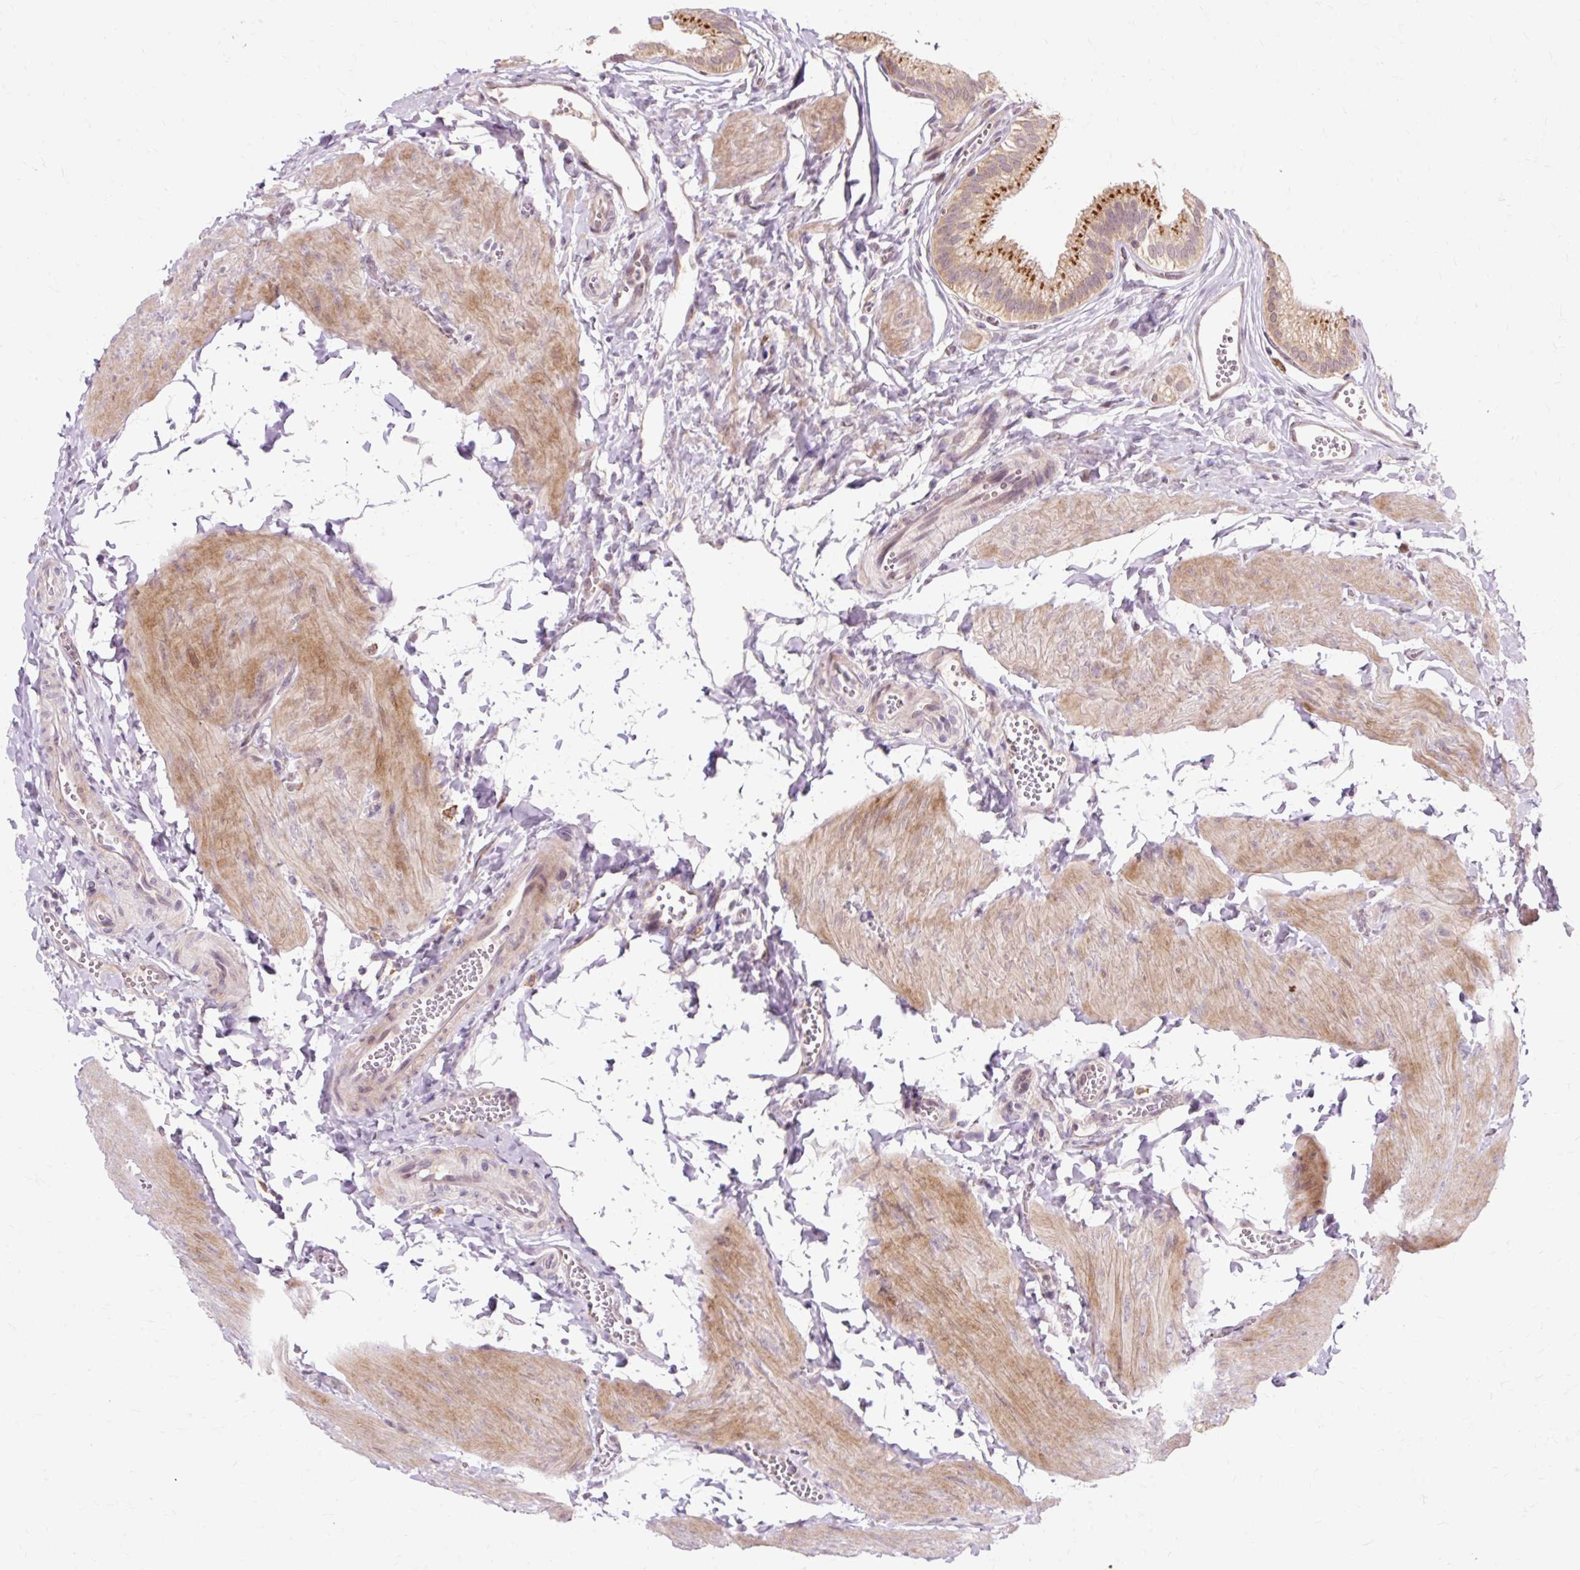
{"staining": {"intensity": "strong", "quantity": "25%-75%", "location": "cytoplasmic/membranous"}, "tissue": "gallbladder", "cell_type": "Glandular cells", "image_type": "normal", "snomed": [{"axis": "morphology", "description": "Normal tissue, NOS"}, {"axis": "topography", "description": "Gallbladder"}, {"axis": "topography", "description": "Peripheral nerve tissue"}], "caption": "Brown immunohistochemical staining in benign gallbladder displays strong cytoplasmic/membranous expression in about 25%-75% of glandular cells.", "gene": "GEMIN2", "patient": {"sex": "male", "age": 17}}